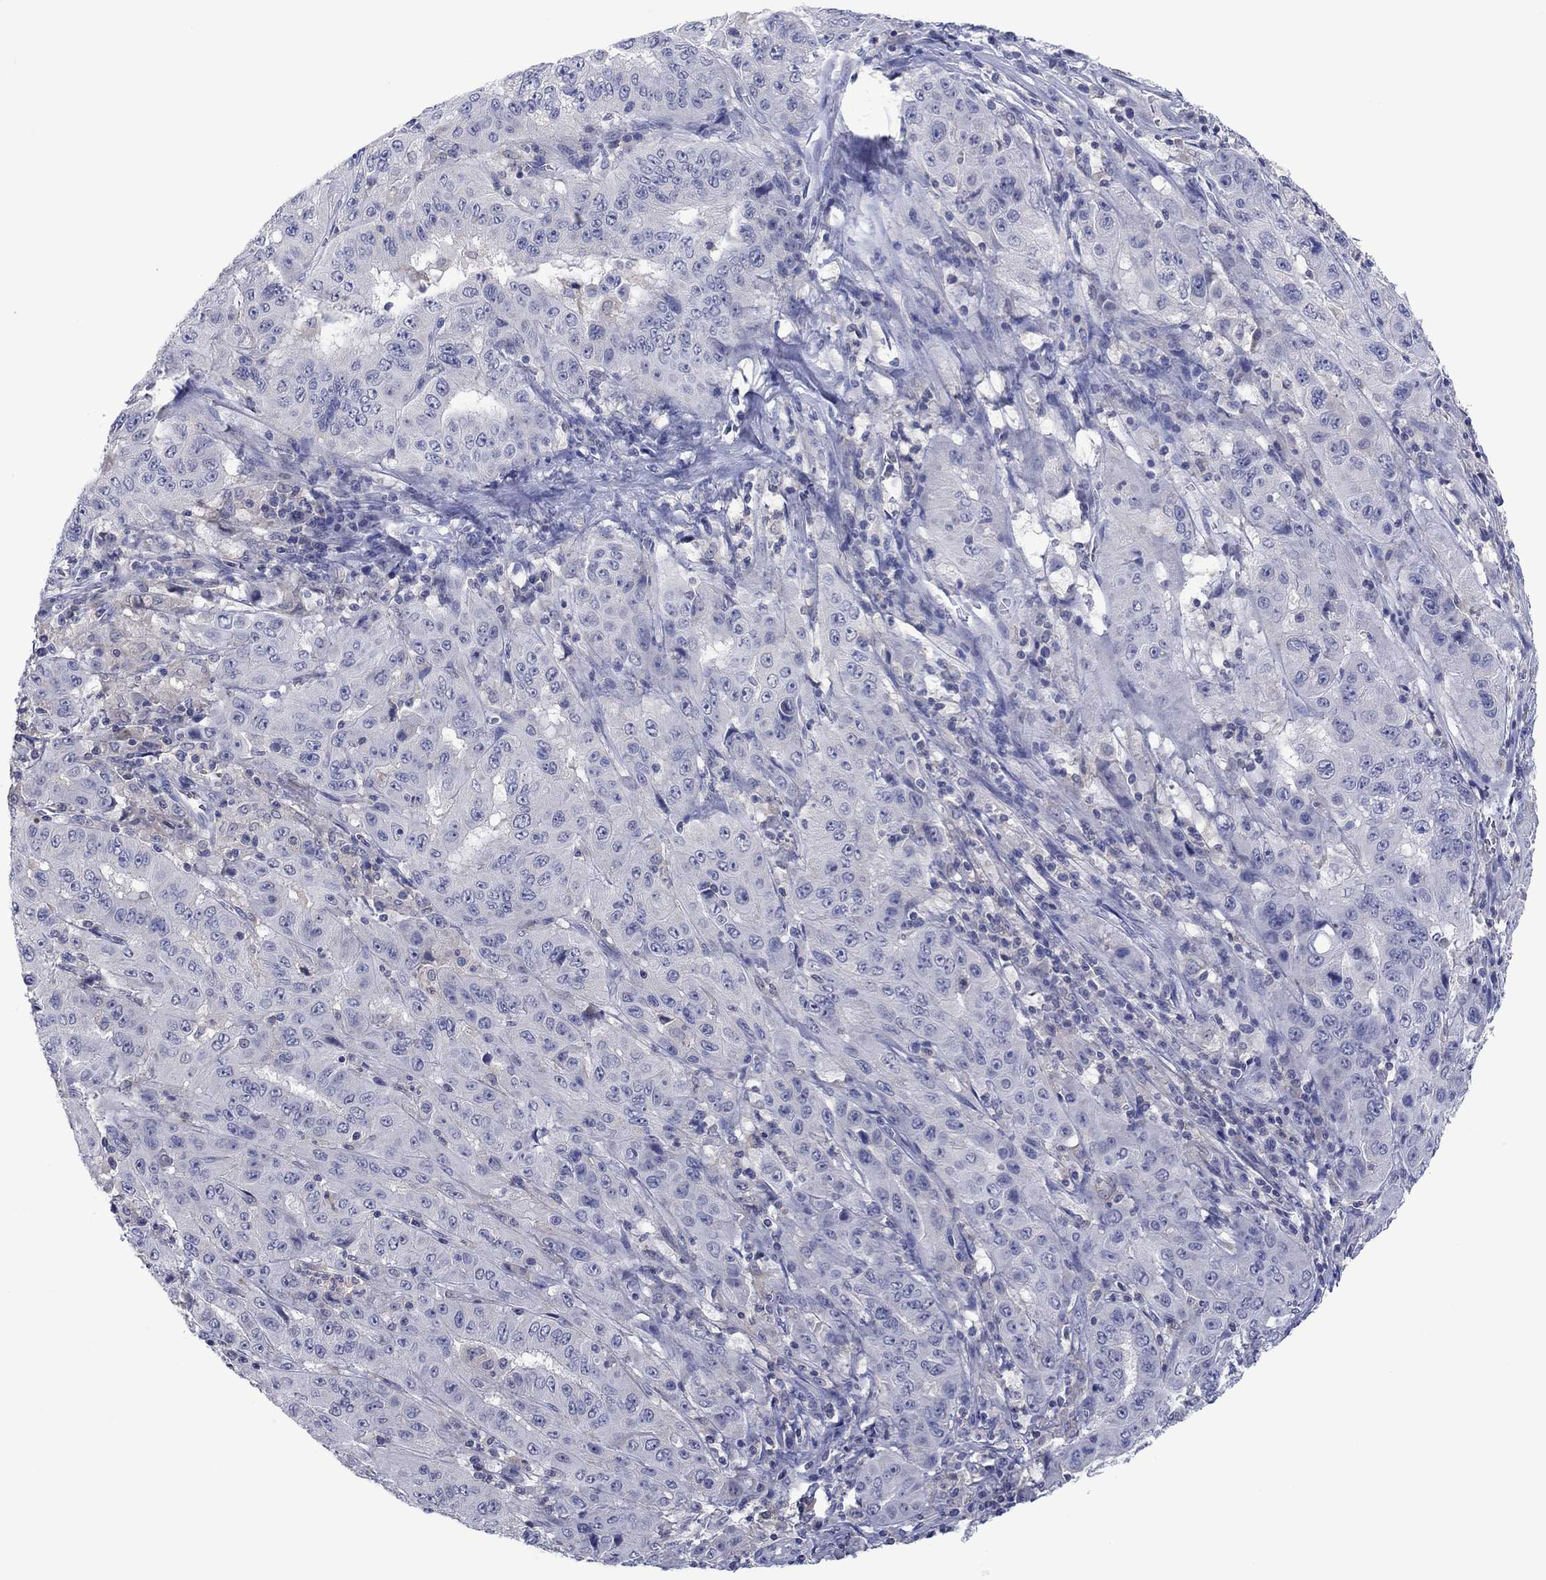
{"staining": {"intensity": "negative", "quantity": "none", "location": "none"}, "tissue": "pancreatic cancer", "cell_type": "Tumor cells", "image_type": "cancer", "snomed": [{"axis": "morphology", "description": "Adenocarcinoma, NOS"}, {"axis": "topography", "description": "Pancreas"}], "caption": "There is no significant expression in tumor cells of pancreatic cancer.", "gene": "FER1L6", "patient": {"sex": "male", "age": 63}}